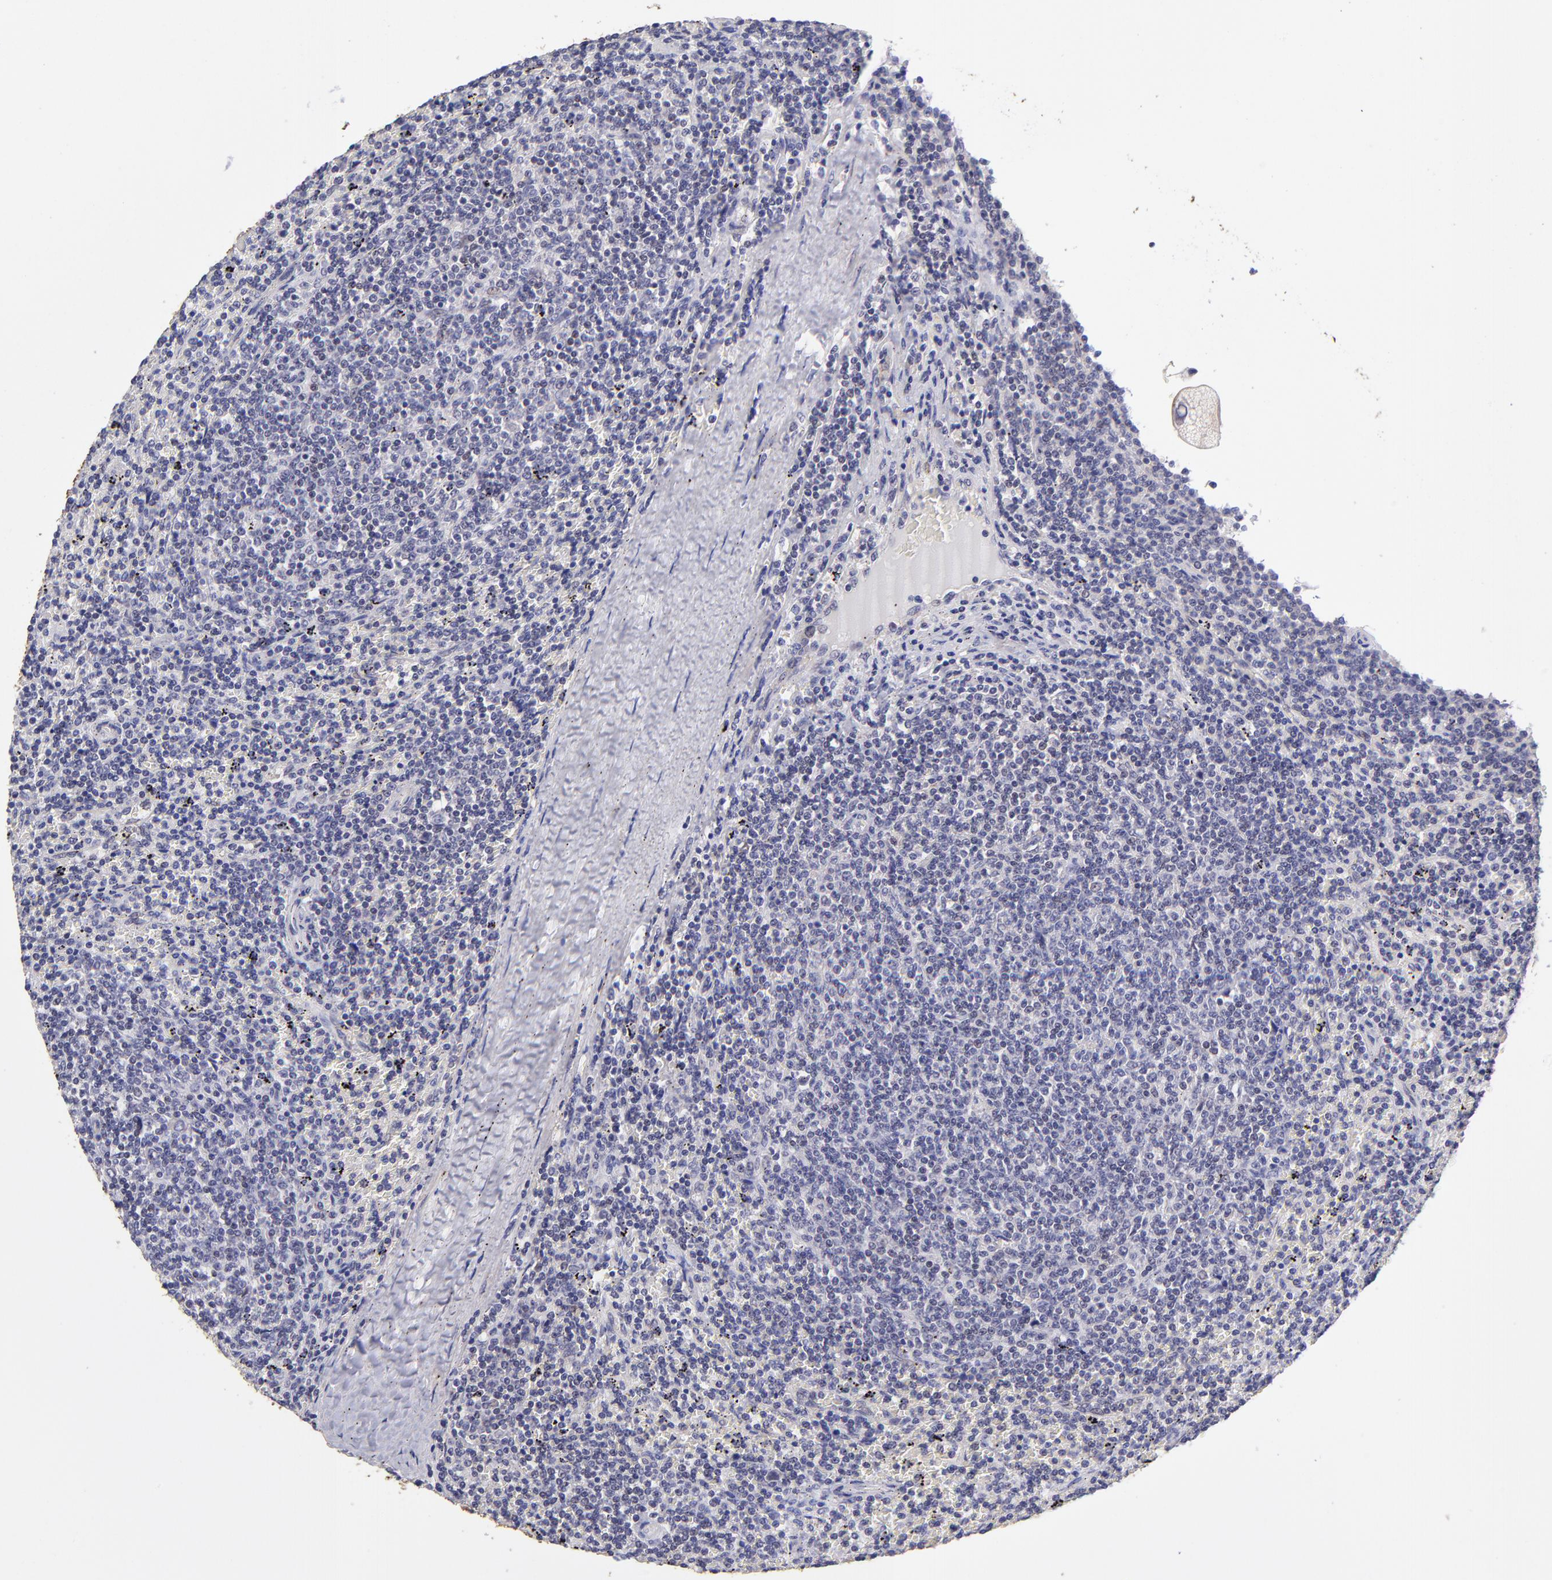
{"staining": {"intensity": "negative", "quantity": "none", "location": "none"}, "tissue": "lymphoma", "cell_type": "Tumor cells", "image_type": "cancer", "snomed": [{"axis": "morphology", "description": "Malignant lymphoma, non-Hodgkin's type, Low grade"}, {"axis": "topography", "description": "Spleen"}], "caption": "High power microscopy micrograph of an immunohistochemistry image of low-grade malignant lymphoma, non-Hodgkin's type, revealing no significant staining in tumor cells.", "gene": "NSF", "patient": {"sex": "female", "age": 50}}